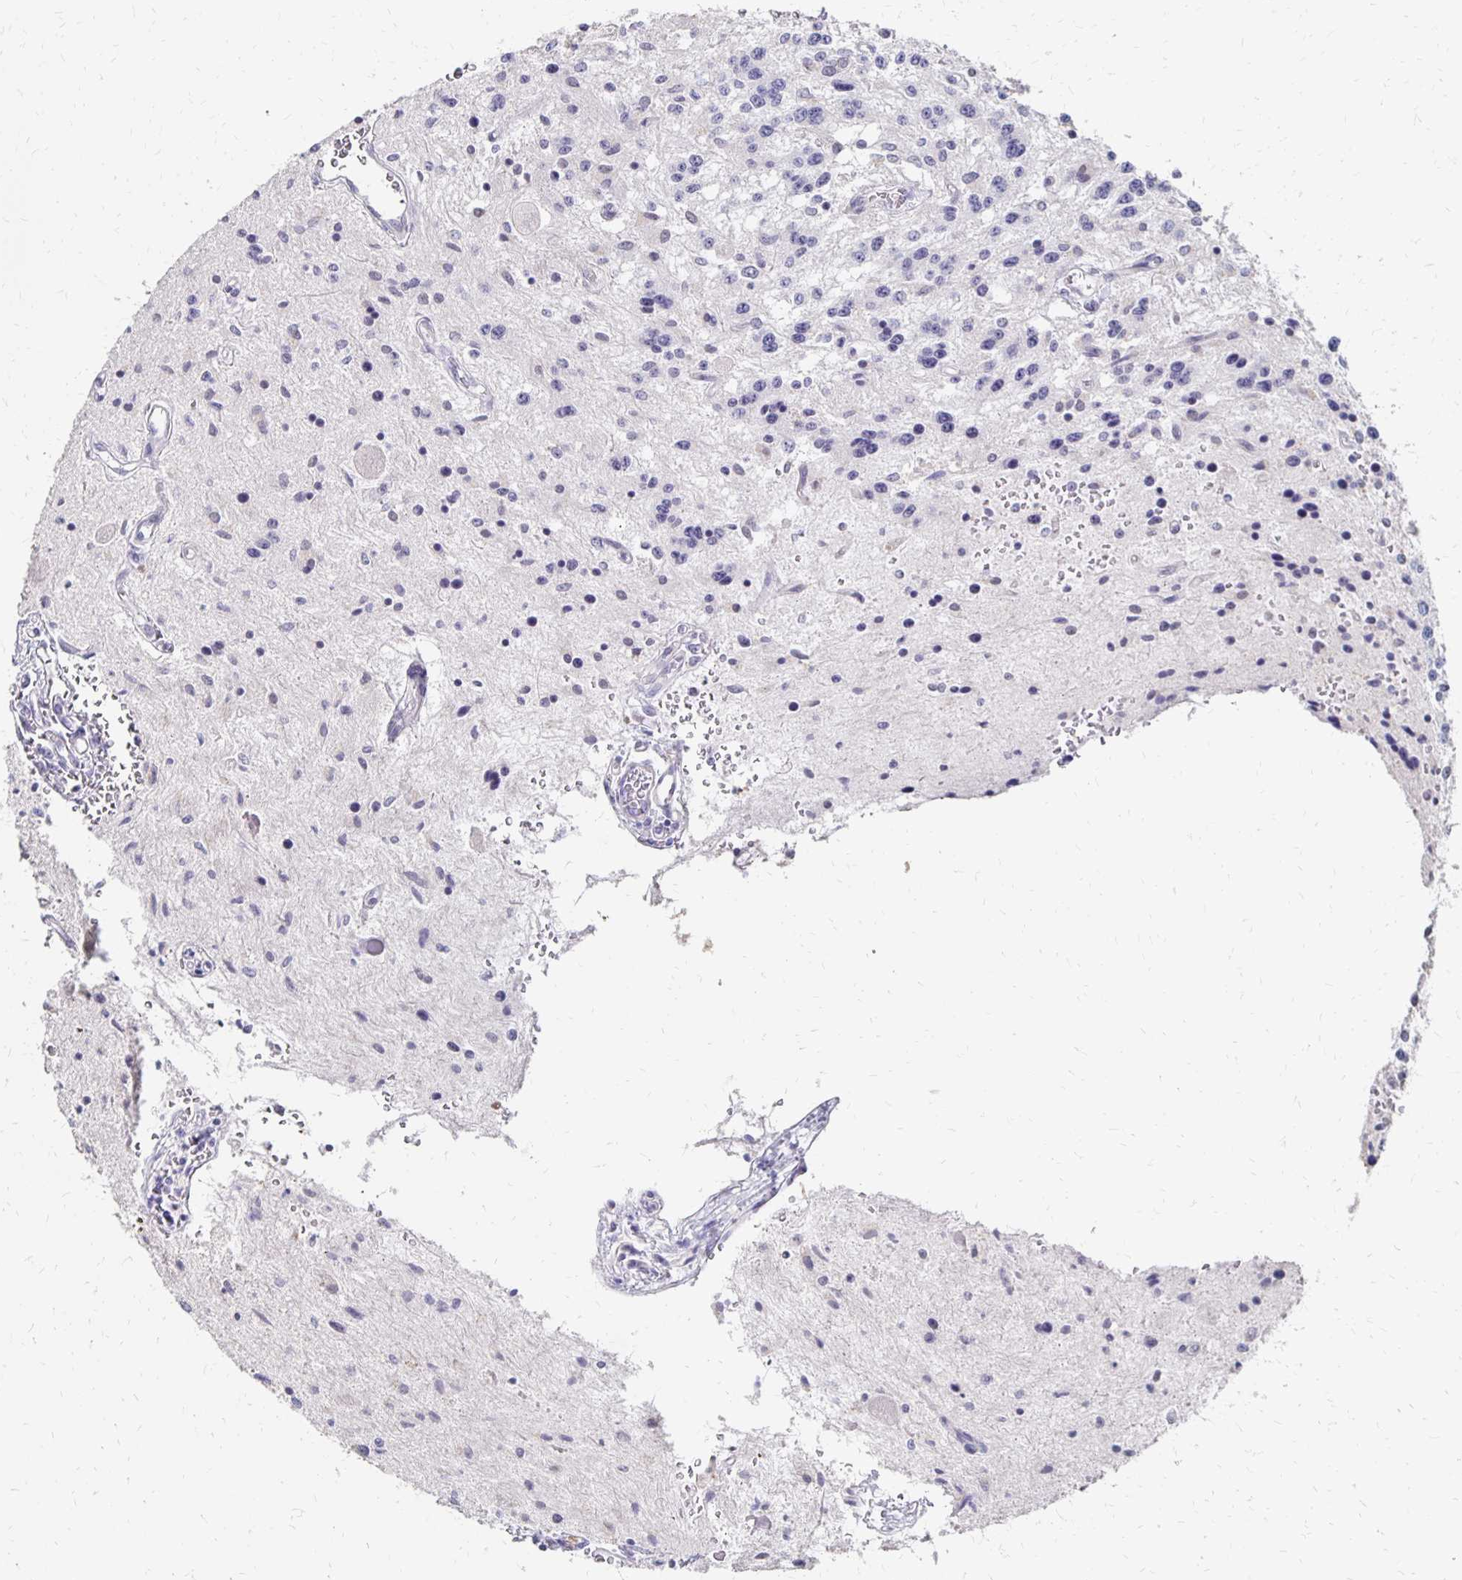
{"staining": {"intensity": "weak", "quantity": "<25%", "location": "nuclear"}, "tissue": "glioma", "cell_type": "Tumor cells", "image_type": "cancer", "snomed": [{"axis": "morphology", "description": "Glioma, malignant, Low grade"}, {"axis": "topography", "description": "Cerebellum"}], "caption": "An image of glioma stained for a protein reveals no brown staining in tumor cells.", "gene": "ATOSB", "patient": {"sex": "female", "age": 14}}